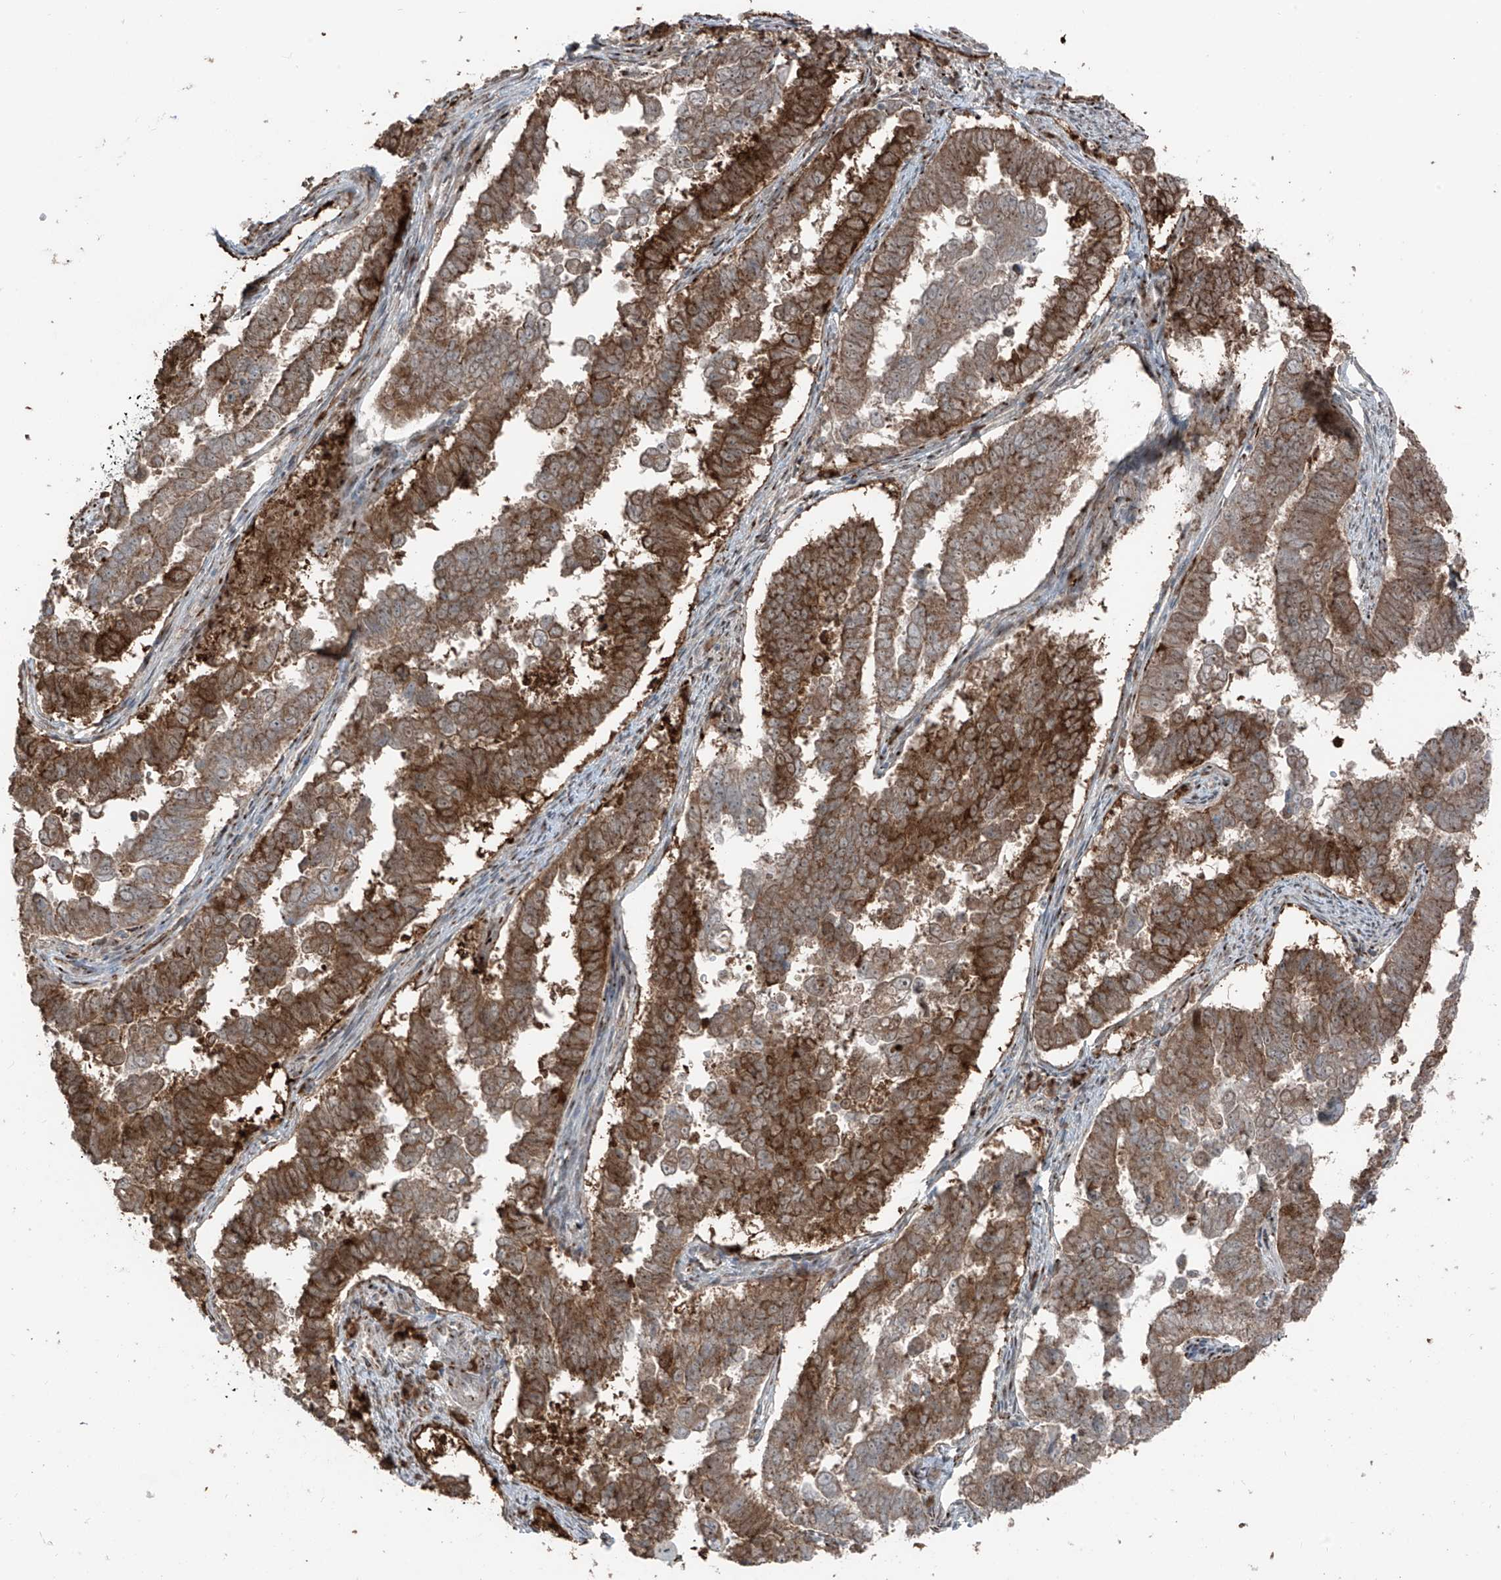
{"staining": {"intensity": "strong", "quantity": ">75%", "location": "cytoplasmic/membranous"}, "tissue": "endometrial cancer", "cell_type": "Tumor cells", "image_type": "cancer", "snomed": [{"axis": "morphology", "description": "Adenocarcinoma, NOS"}, {"axis": "topography", "description": "Endometrium"}], "caption": "Immunohistochemical staining of human endometrial cancer exhibits high levels of strong cytoplasmic/membranous positivity in about >75% of tumor cells.", "gene": "ERLEC1", "patient": {"sex": "female", "age": 75}}